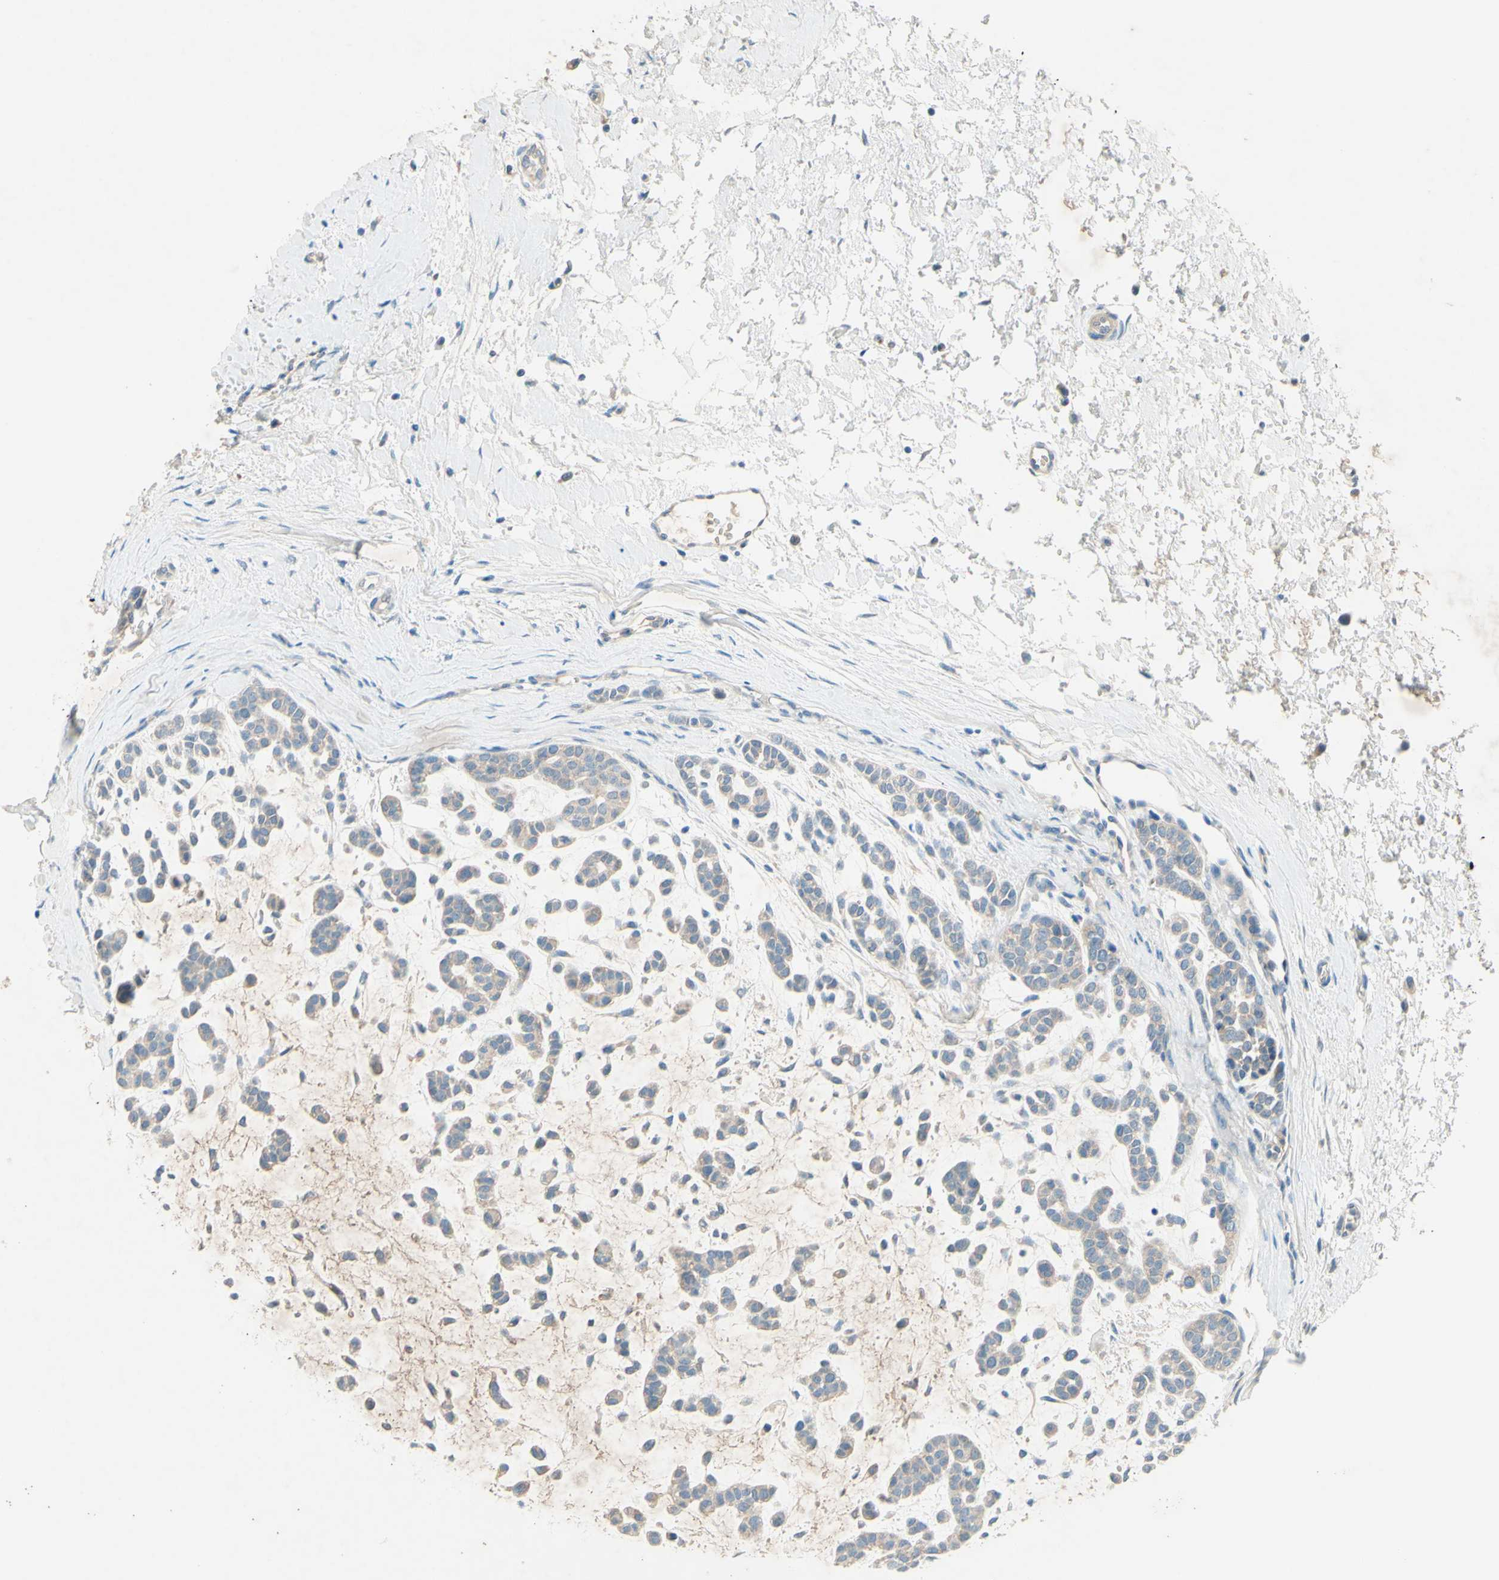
{"staining": {"intensity": "weak", "quantity": ">75%", "location": "cytoplasmic/membranous"}, "tissue": "head and neck cancer", "cell_type": "Tumor cells", "image_type": "cancer", "snomed": [{"axis": "morphology", "description": "Adenocarcinoma, NOS"}, {"axis": "morphology", "description": "Adenoma, NOS"}, {"axis": "topography", "description": "Head-Neck"}], "caption": "A high-resolution image shows IHC staining of head and neck adenoma, which shows weak cytoplasmic/membranous positivity in approximately >75% of tumor cells.", "gene": "IL2", "patient": {"sex": "female", "age": 55}}